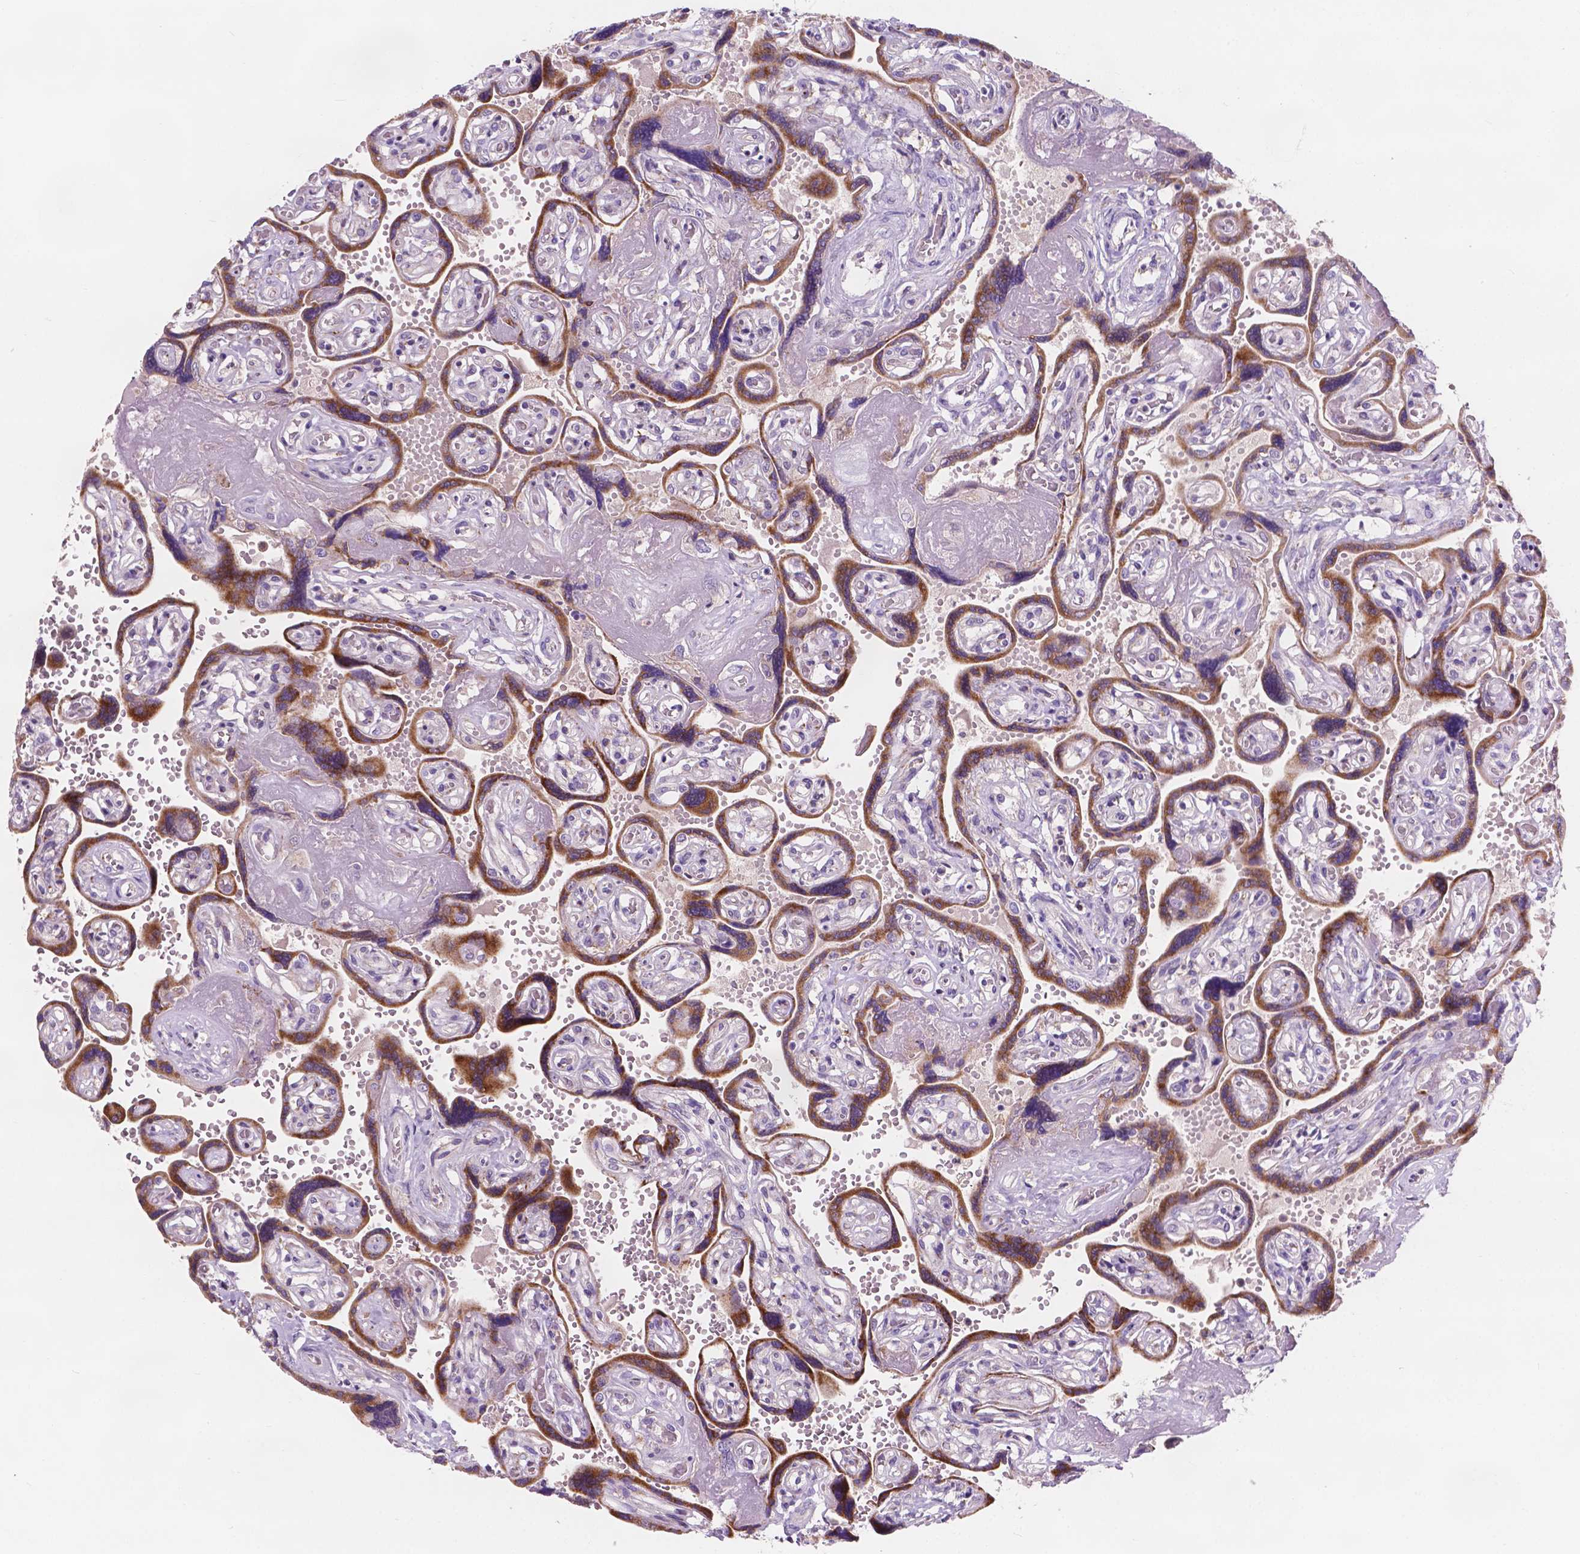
{"staining": {"intensity": "weak", "quantity": "<25%", "location": "cytoplasmic/membranous"}, "tissue": "placenta", "cell_type": "Decidual cells", "image_type": "normal", "snomed": [{"axis": "morphology", "description": "Normal tissue, NOS"}, {"axis": "topography", "description": "Placenta"}], "caption": "Human placenta stained for a protein using IHC shows no expression in decidual cells.", "gene": "IREB2", "patient": {"sex": "female", "age": 32}}